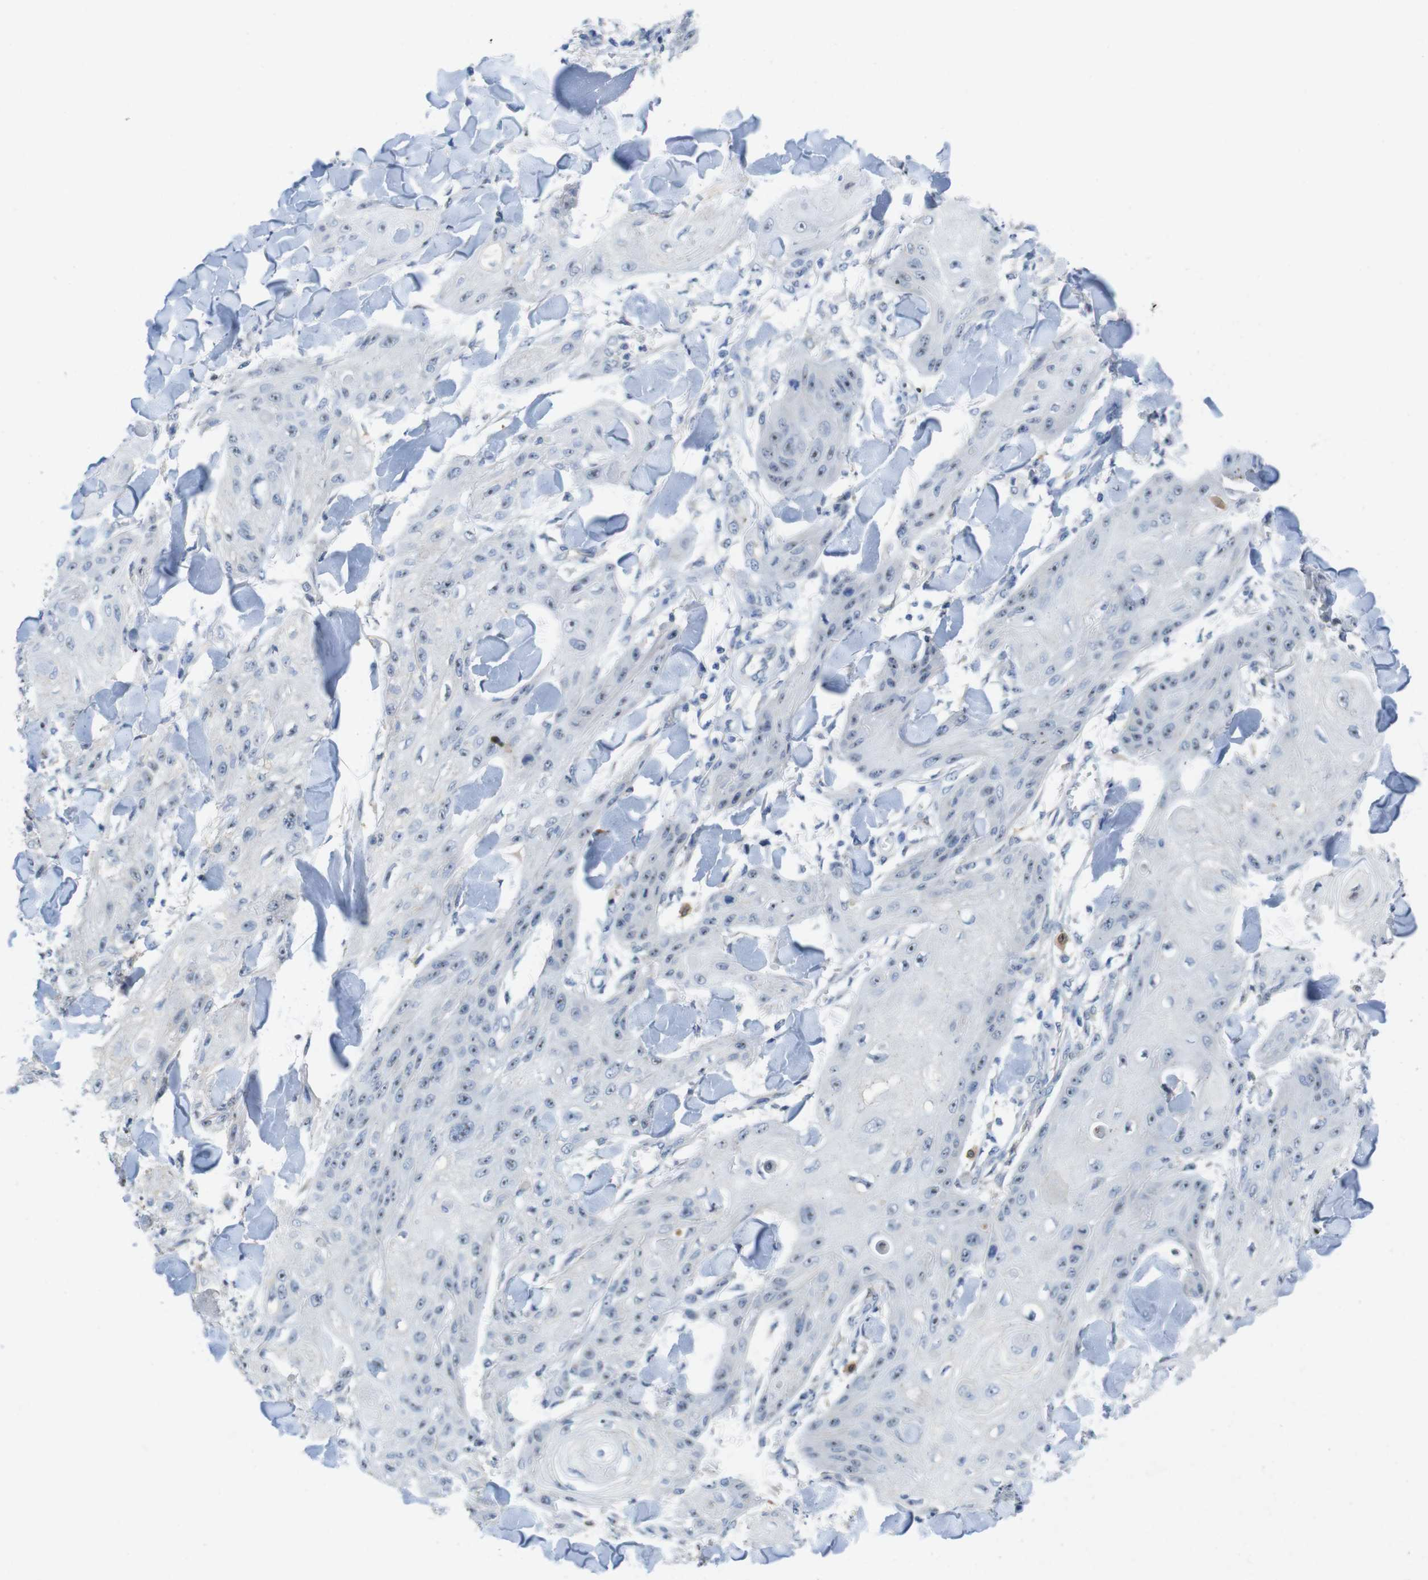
{"staining": {"intensity": "negative", "quantity": "none", "location": "none"}, "tissue": "skin cancer", "cell_type": "Tumor cells", "image_type": "cancer", "snomed": [{"axis": "morphology", "description": "Squamous cell carcinoma, NOS"}, {"axis": "topography", "description": "Skin"}], "caption": "The photomicrograph reveals no staining of tumor cells in skin cancer.", "gene": "TJP3", "patient": {"sex": "male", "age": 74}}